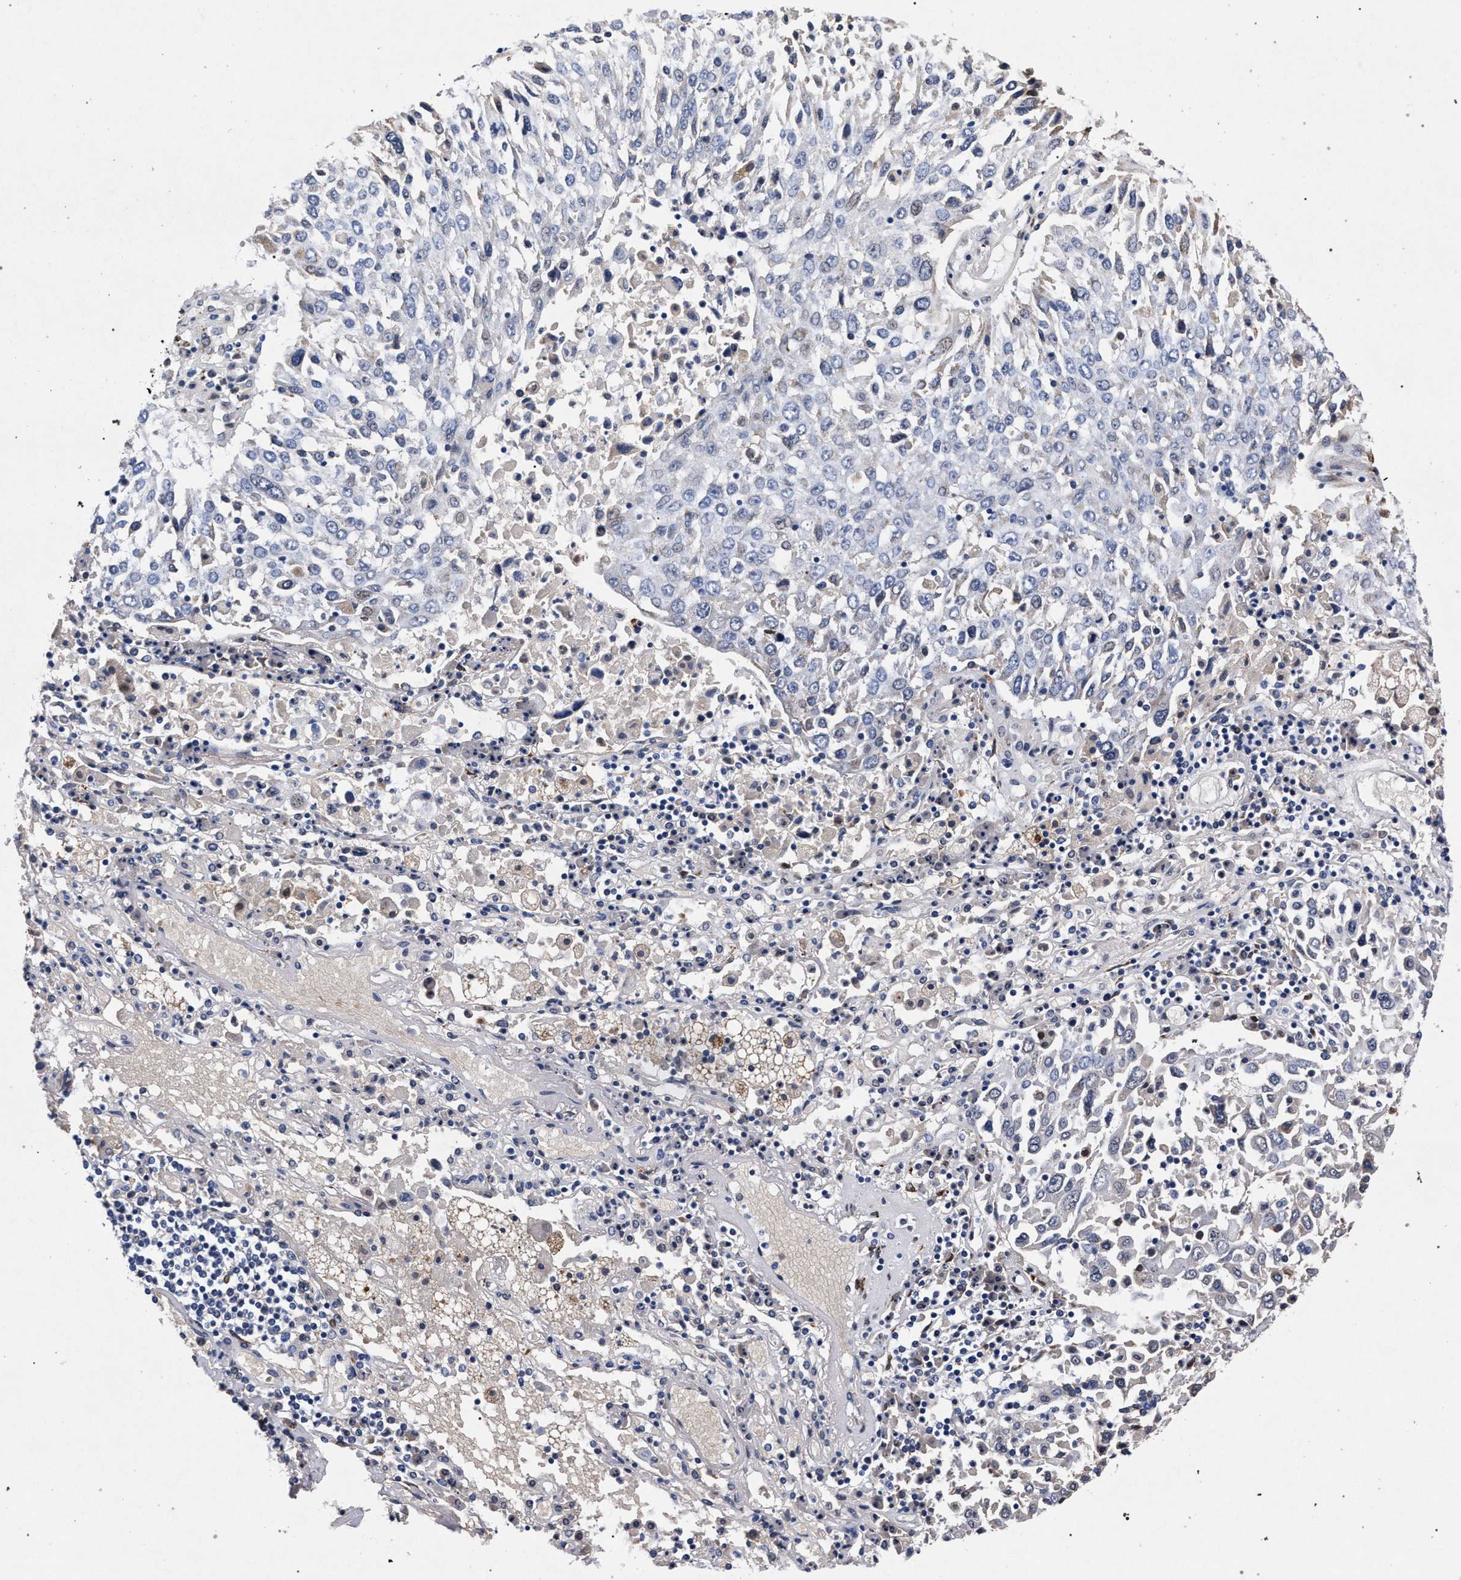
{"staining": {"intensity": "negative", "quantity": "none", "location": "none"}, "tissue": "lung cancer", "cell_type": "Tumor cells", "image_type": "cancer", "snomed": [{"axis": "morphology", "description": "Squamous cell carcinoma, NOS"}, {"axis": "topography", "description": "Lung"}], "caption": "The image shows no staining of tumor cells in lung cancer.", "gene": "NEK7", "patient": {"sex": "male", "age": 65}}